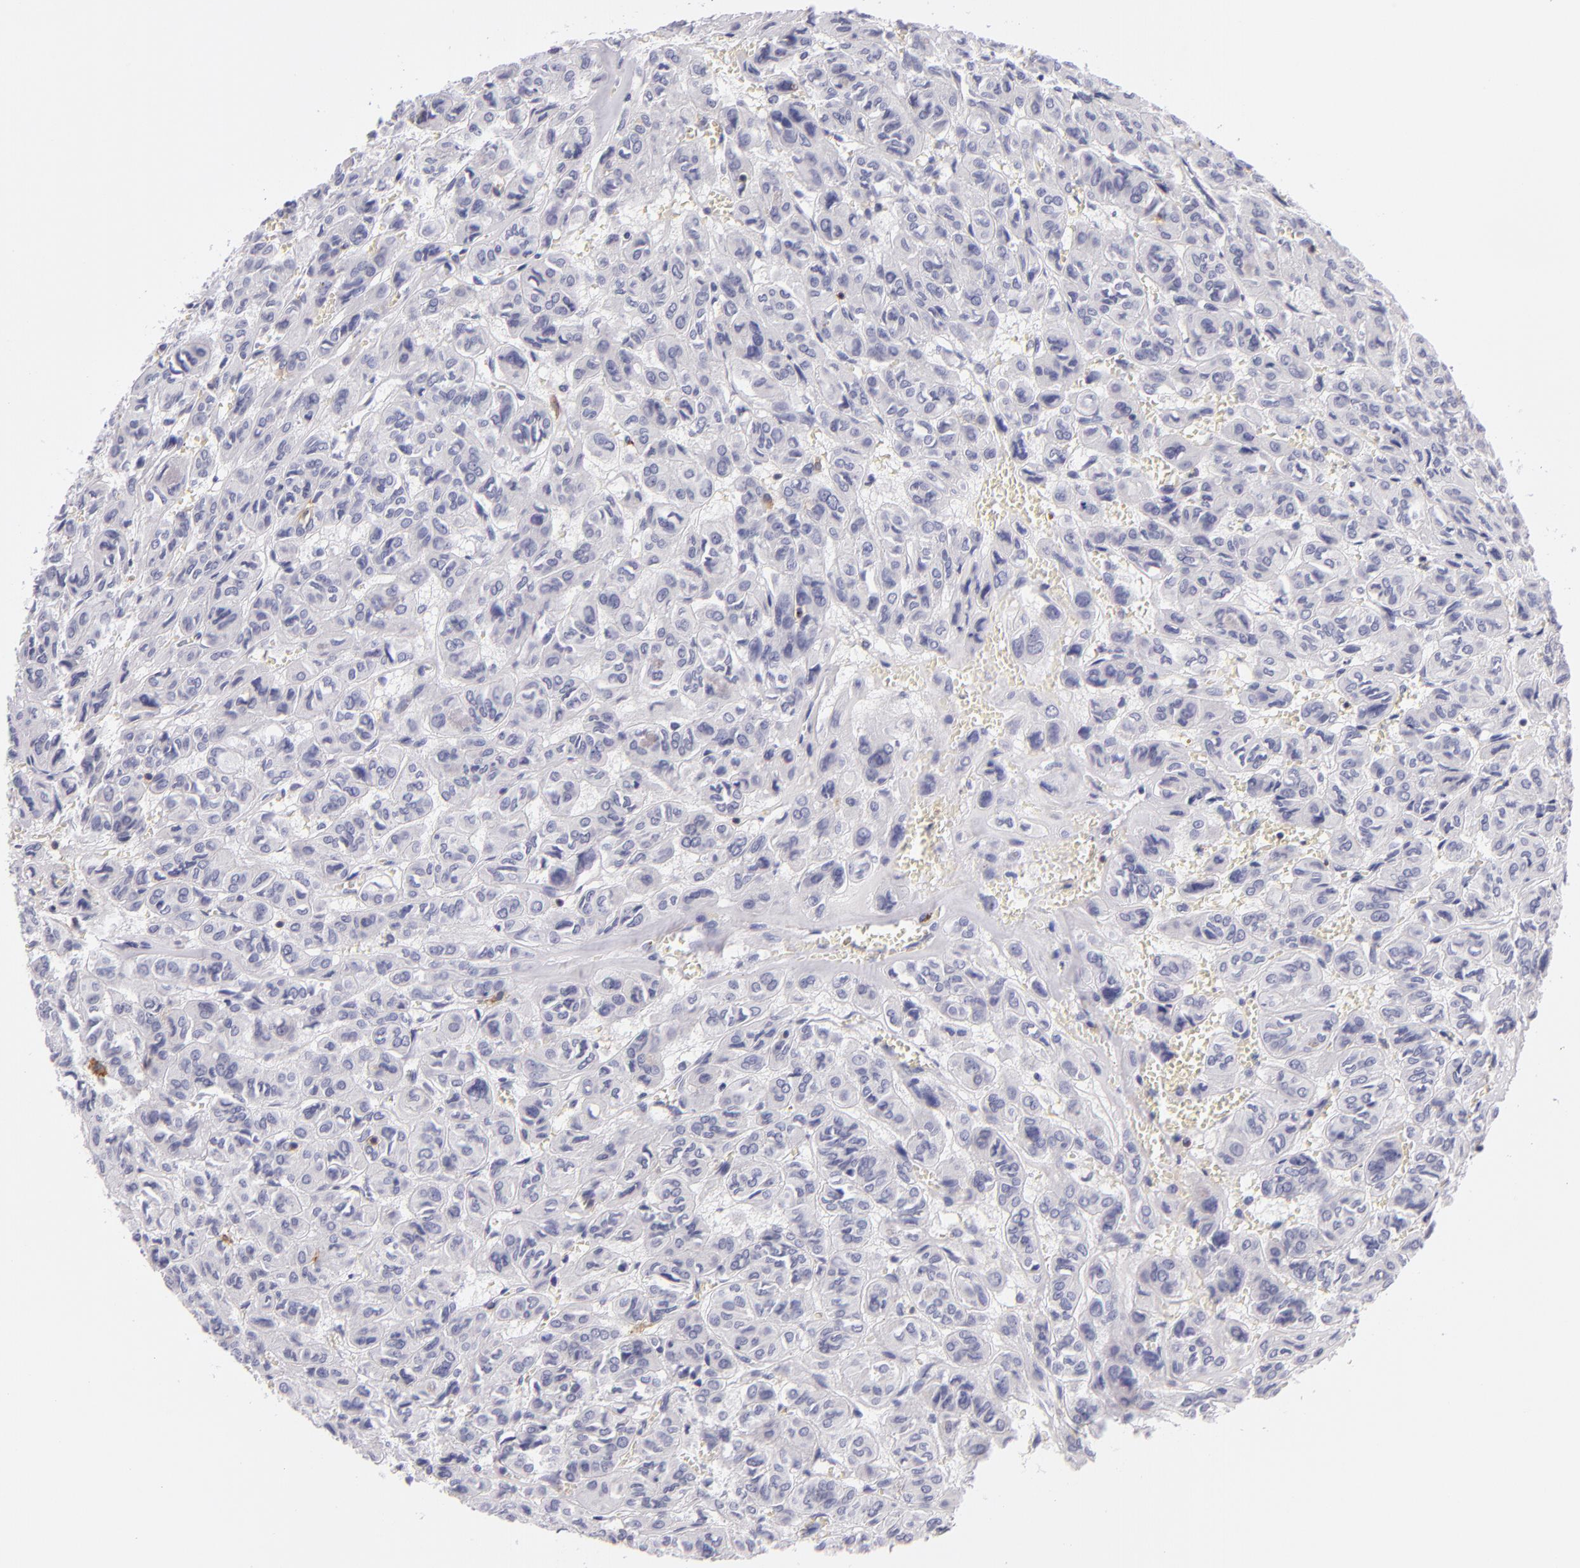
{"staining": {"intensity": "negative", "quantity": "none", "location": "none"}, "tissue": "thyroid cancer", "cell_type": "Tumor cells", "image_type": "cancer", "snomed": [{"axis": "morphology", "description": "Follicular adenoma carcinoma, NOS"}, {"axis": "topography", "description": "Thyroid gland"}], "caption": "Immunohistochemical staining of human thyroid cancer demonstrates no significant staining in tumor cells. (DAB (3,3'-diaminobenzidine) immunohistochemistry (IHC) with hematoxylin counter stain).", "gene": "CD48", "patient": {"sex": "female", "age": 71}}